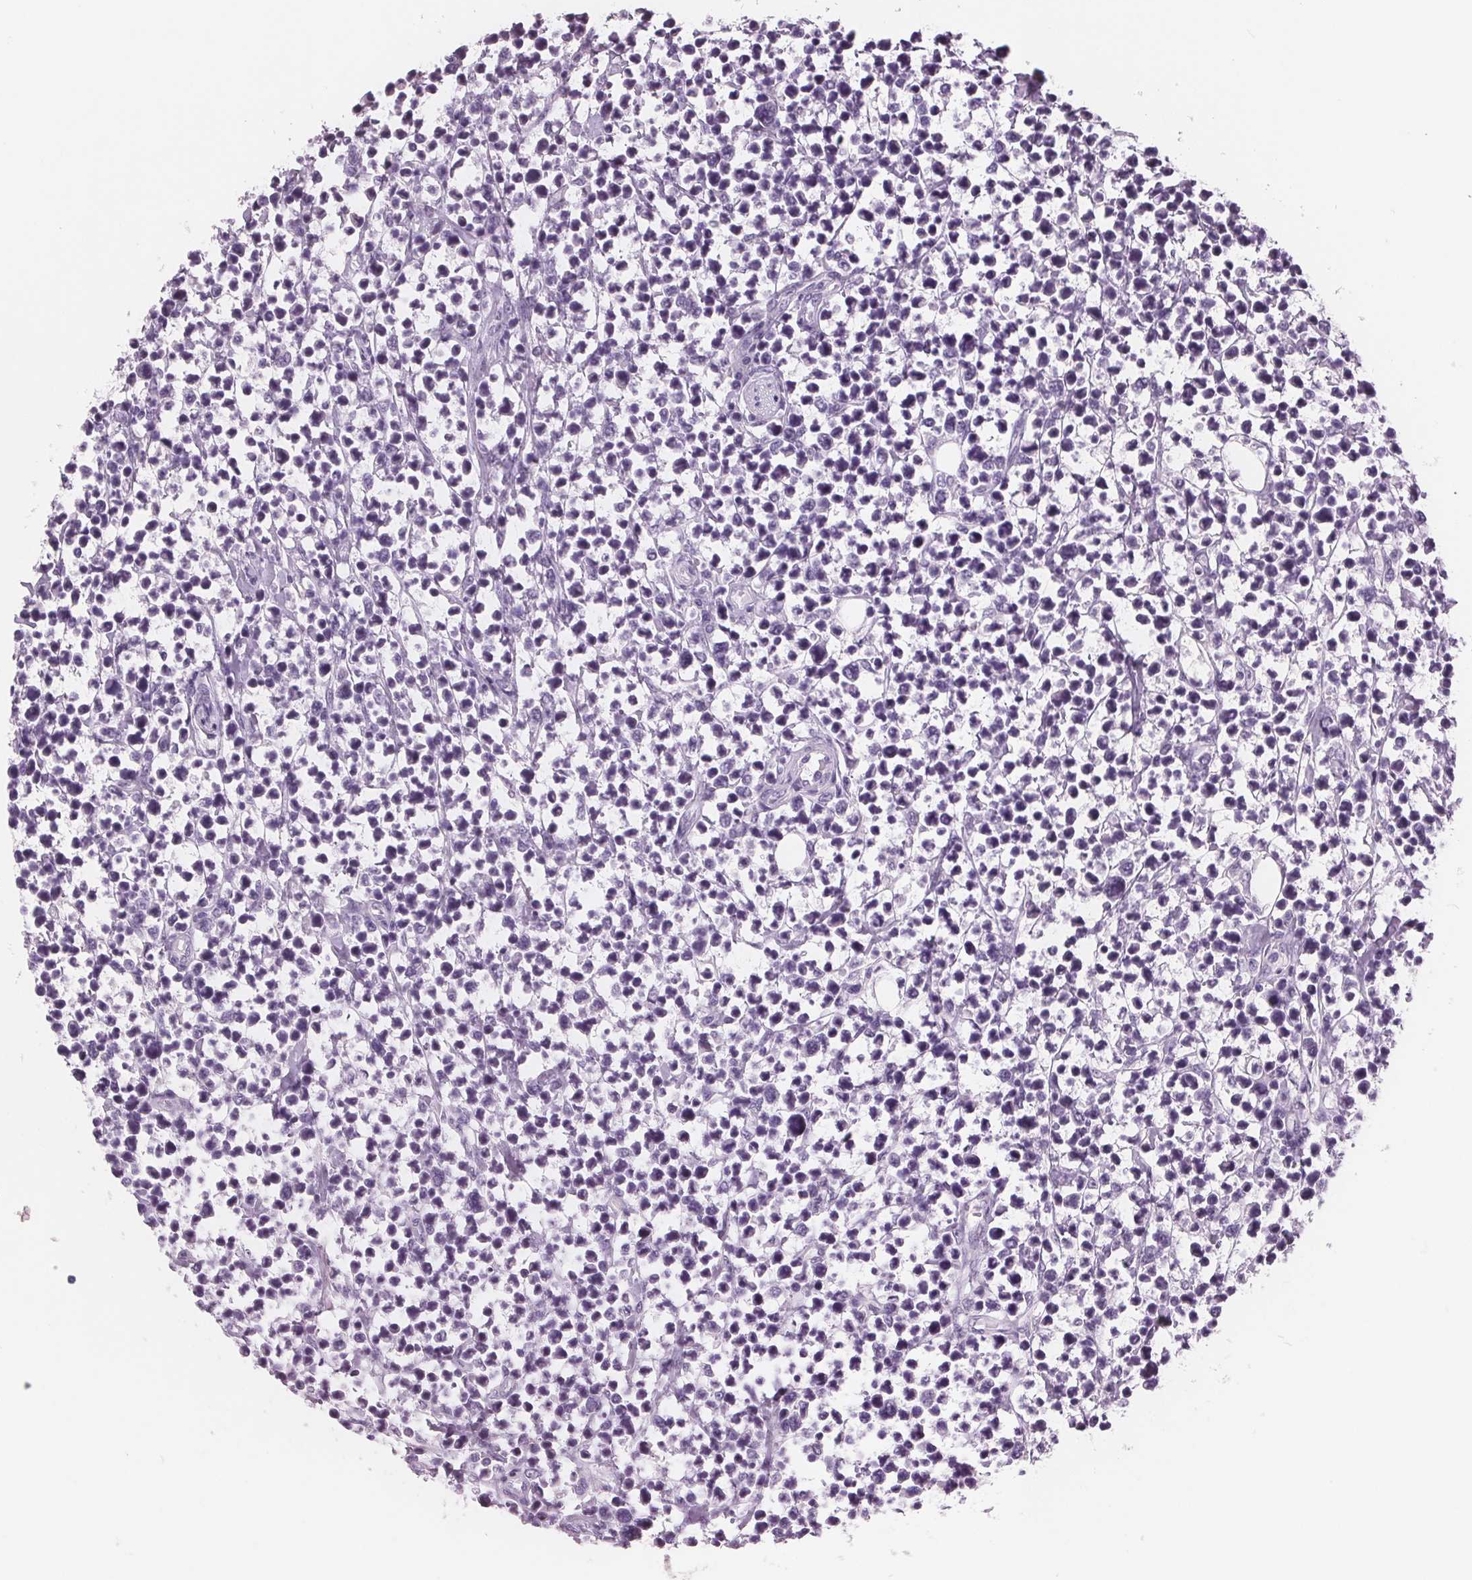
{"staining": {"intensity": "negative", "quantity": "none", "location": "none"}, "tissue": "lymphoma", "cell_type": "Tumor cells", "image_type": "cancer", "snomed": [{"axis": "morphology", "description": "Malignant lymphoma, non-Hodgkin's type, High grade"}, {"axis": "topography", "description": "Soft tissue"}], "caption": "Malignant lymphoma, non-Hodgkin's type (high-grade) stained for a protein using IHC shows no expression tumor cells.", "gene": "AMBP", "patient": {"sex": "female", "age": 56}}